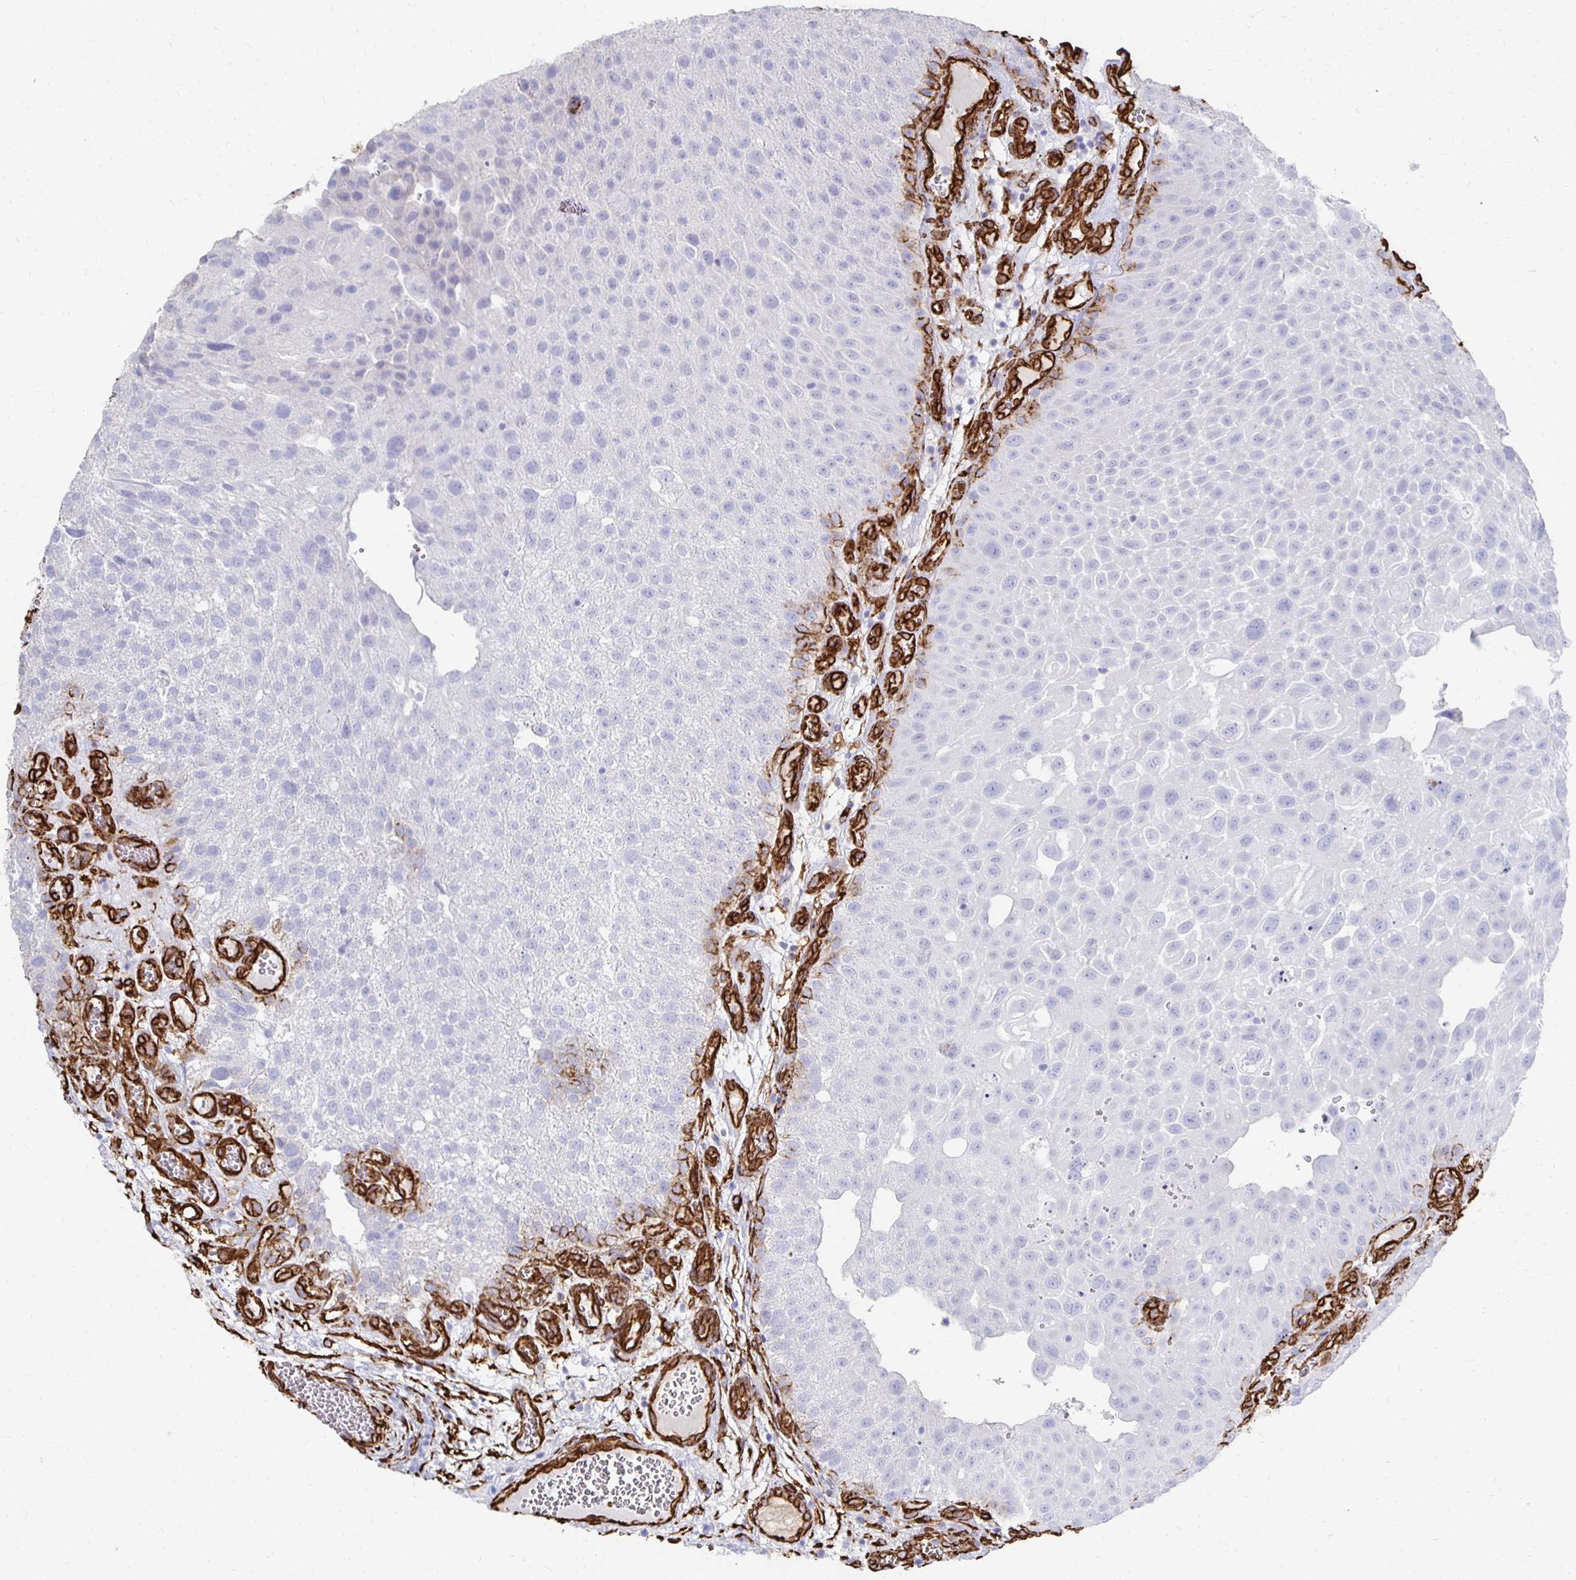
{"staining": {"intensity": "negative", "quantity": "none", "location": "none"}, "tissue": "urothelial cancer", "cell_type": "Tumor cells", "image_type": "cancer", "snomed": [{"axis": "morphology", "description": "Urothelial carcinoma, Low grade"}, {"axis": "topography", "description": "Urinary bladder"}], "caption": "A histopathology image of urothelial cancer stained for a protein exhibits no brown staining in tumor cells.", "gene": "VIPR2", "patient": {"sex": "male", "age": 72}}